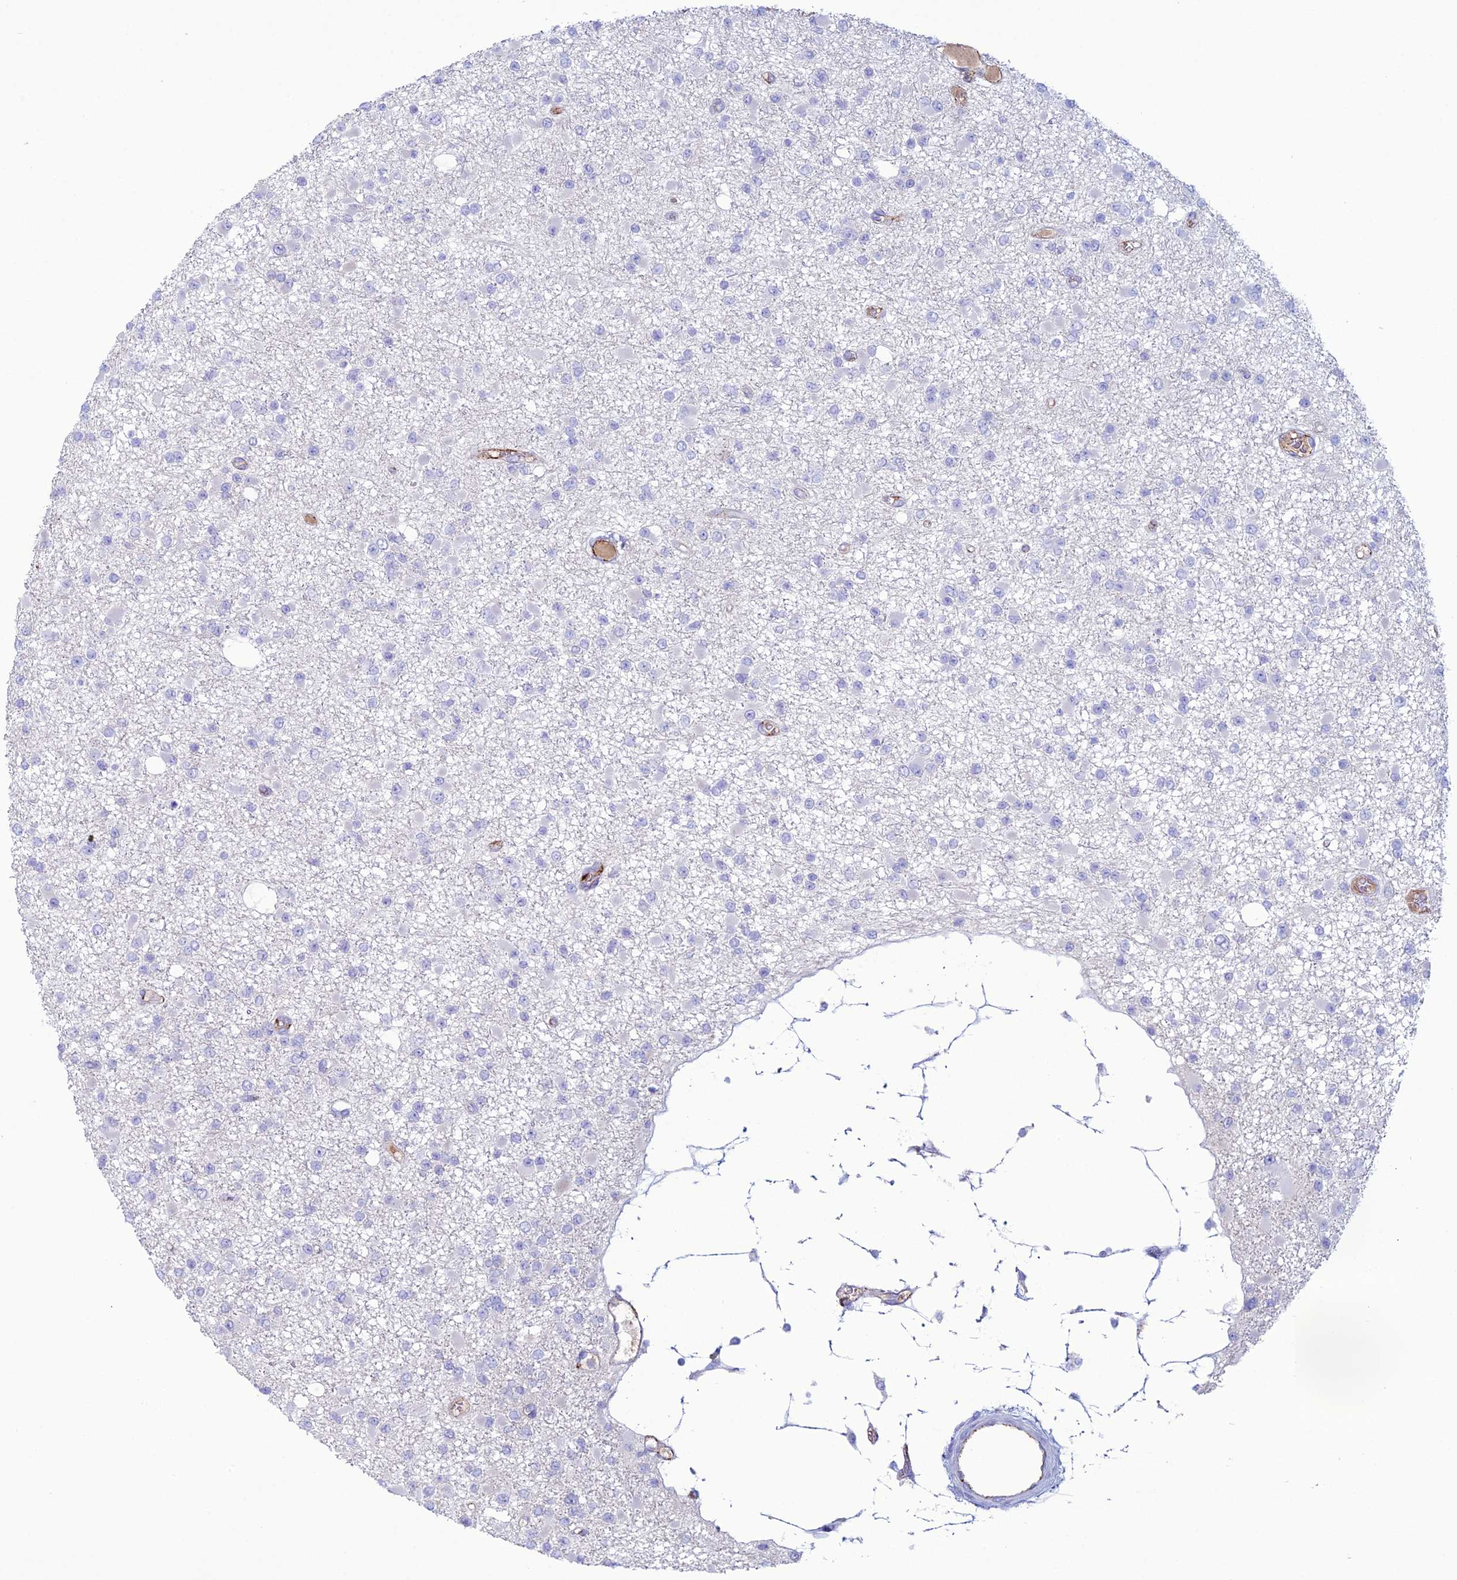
{"staining": {"intensity": "negative", "quantity": "none", "location": "none"}, "tissue": "glioma", "cell_type": "Tumor cells", "image_type": "cancer", "snomed": [{"axis": "morphology", "description": "Glioma, malignant, Low grade"}, {"axis": "topography", "description": "Brain"}], "caption": "The photomicrograph demonstrates no staining of tumor cells in malignant low-grade glioma.", "gene": "CDC42EP5", "patient": {"sex": "female", "age": 22}}